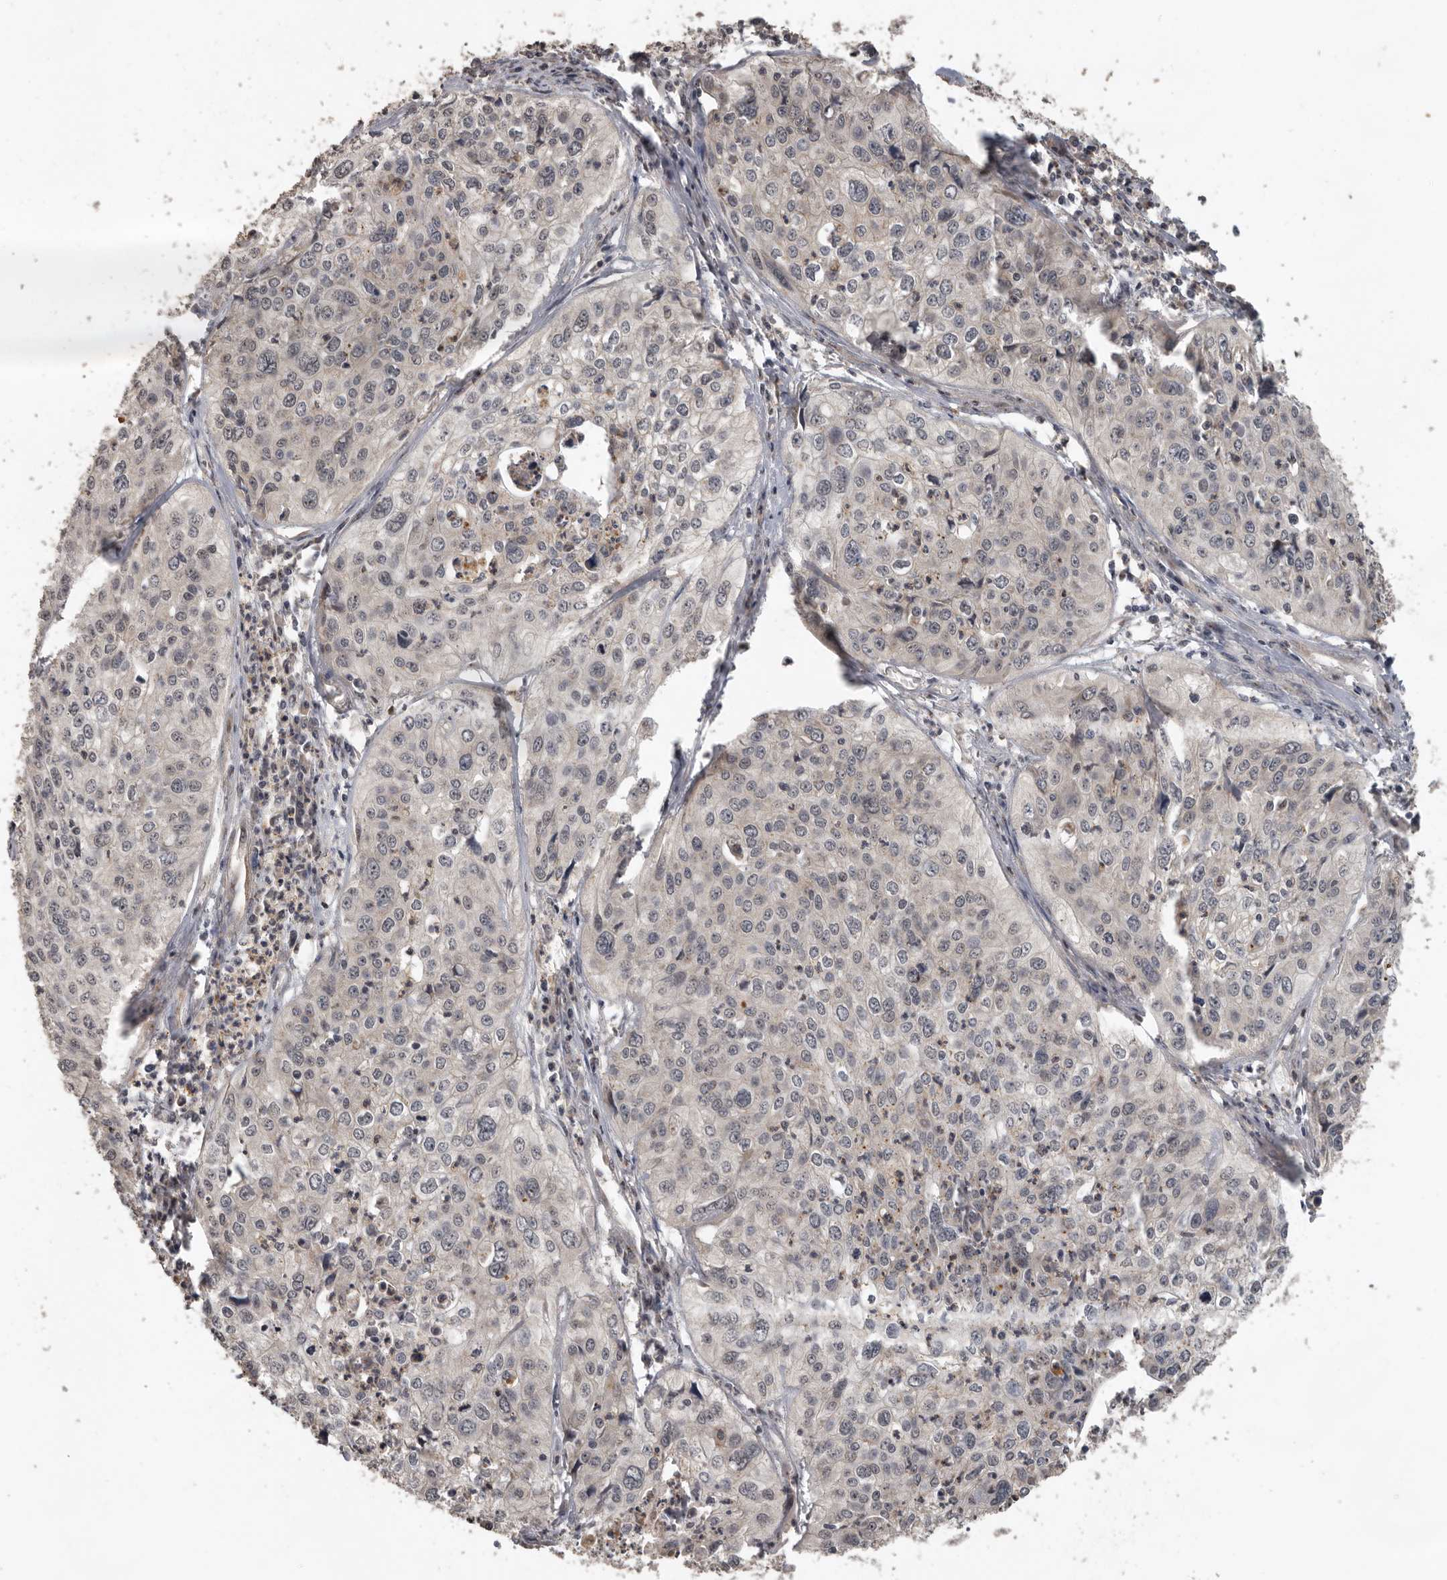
{"staining": {"intensity": "negative", "quantity": "none", "location": "none"}, "tissue": "cervical cancer", "cell_type": "Tumor cells", "image_type": "cancer", "snomed": [{"axis": "morphology", "description": "Squamous cell carcinoma, NOS"}, {"axis": "topography", "description": "Cervix"}], "caption": "This is an immunohistochemistry image of cervical squamous cell carcinoma. There is no positivity in tumor cells.", "gene": "CEP350", "patient": {"sex": "female", "age": 31}}